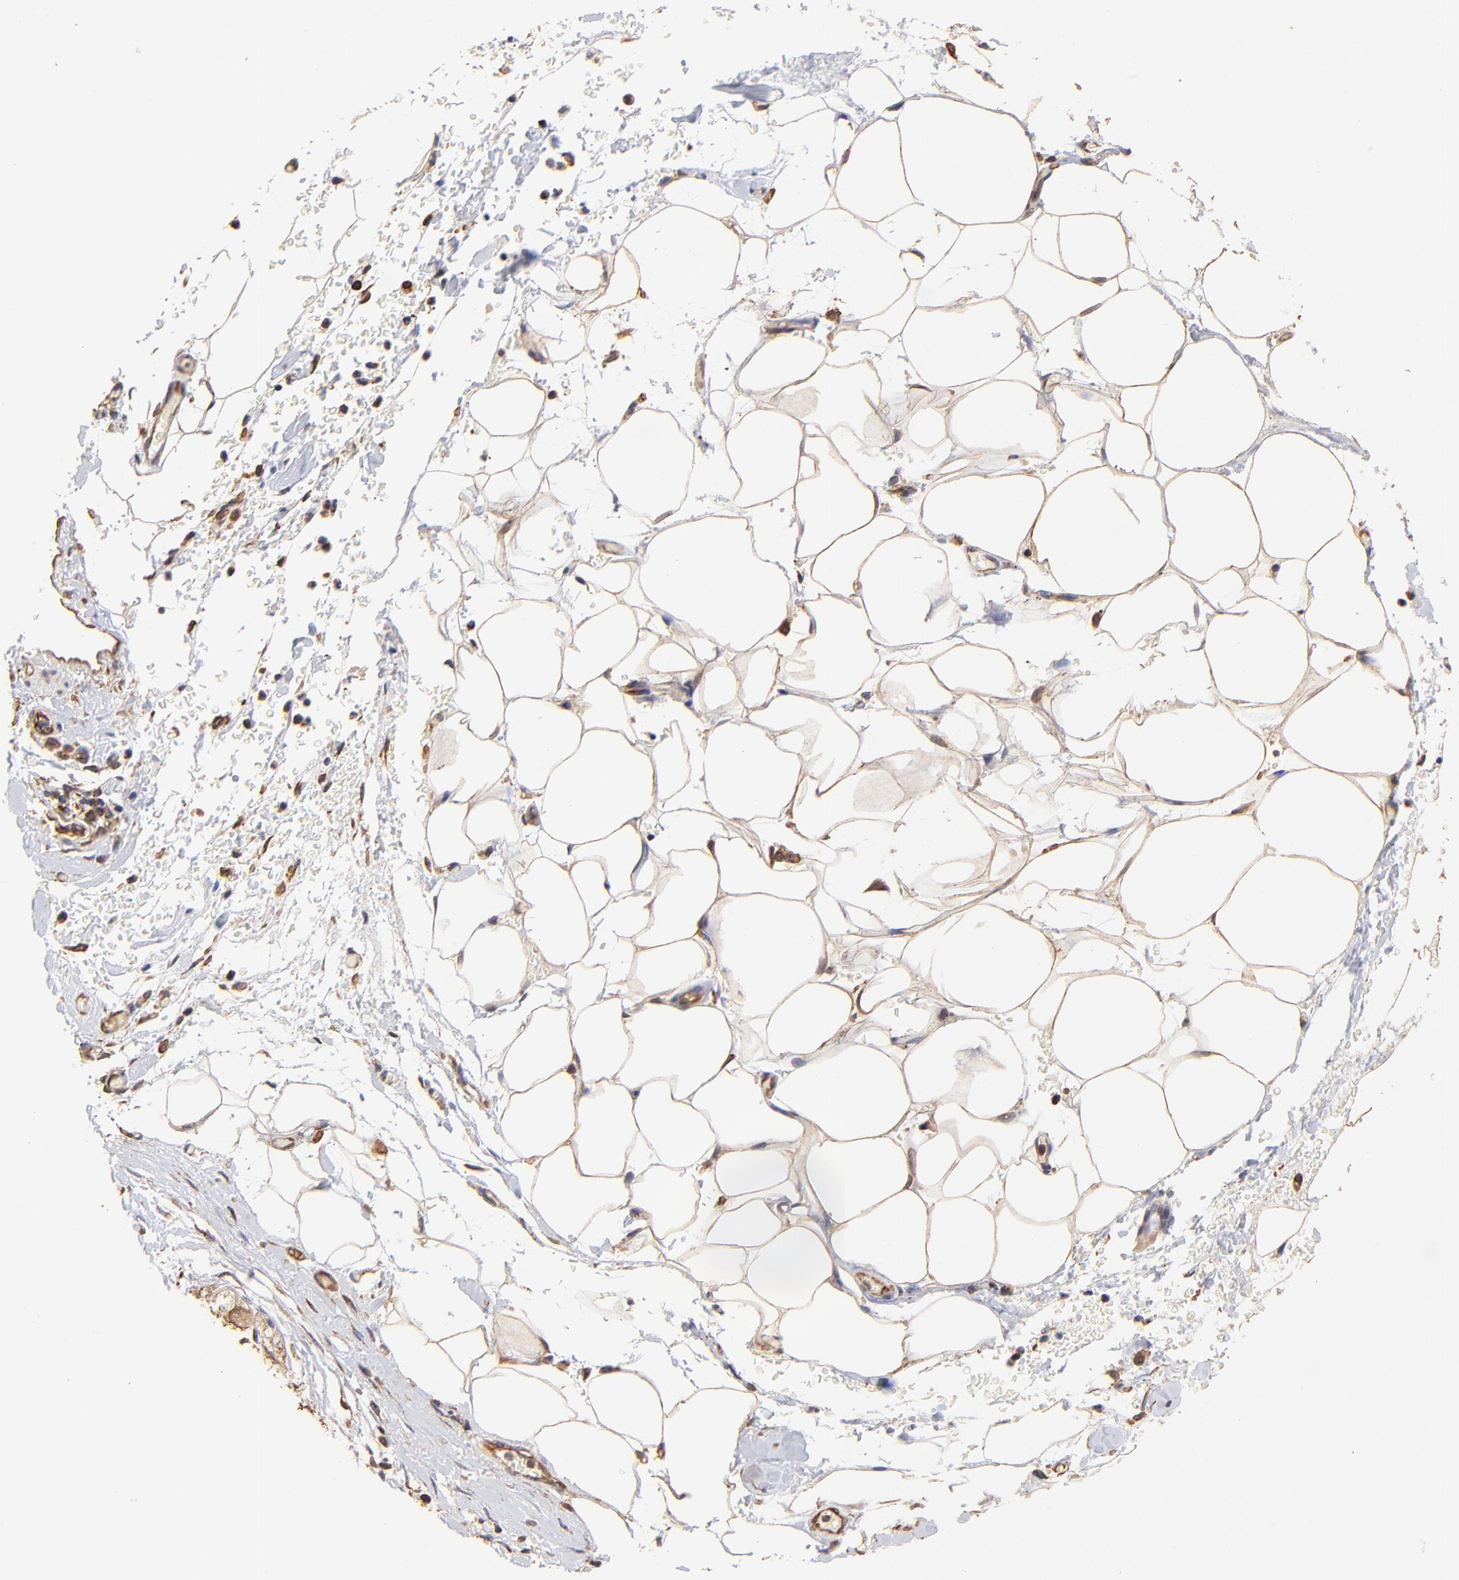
{"staining": {"intensity": "weak", "quantity": ">75%", "location": "cytoplasmic/membranous"}, "tissue": "pancreatic cancer", "cell_type": "Tumor cells", "image_type": "cancer", "snomed": [{"axis": "morphology", "description": "Adenocarcinoma, NOS"}, {"axis": "topography", "description": "Pancreas"}], "caption": "Tumor cells demonstrate low levels of weak cytoplasmic/membranous positivity in approximately >75% of cells in pancreatic cancer (adenocarcinoma).", "gene": "TNFAIP3", "patient": {"sex": "female", "age": 64}}